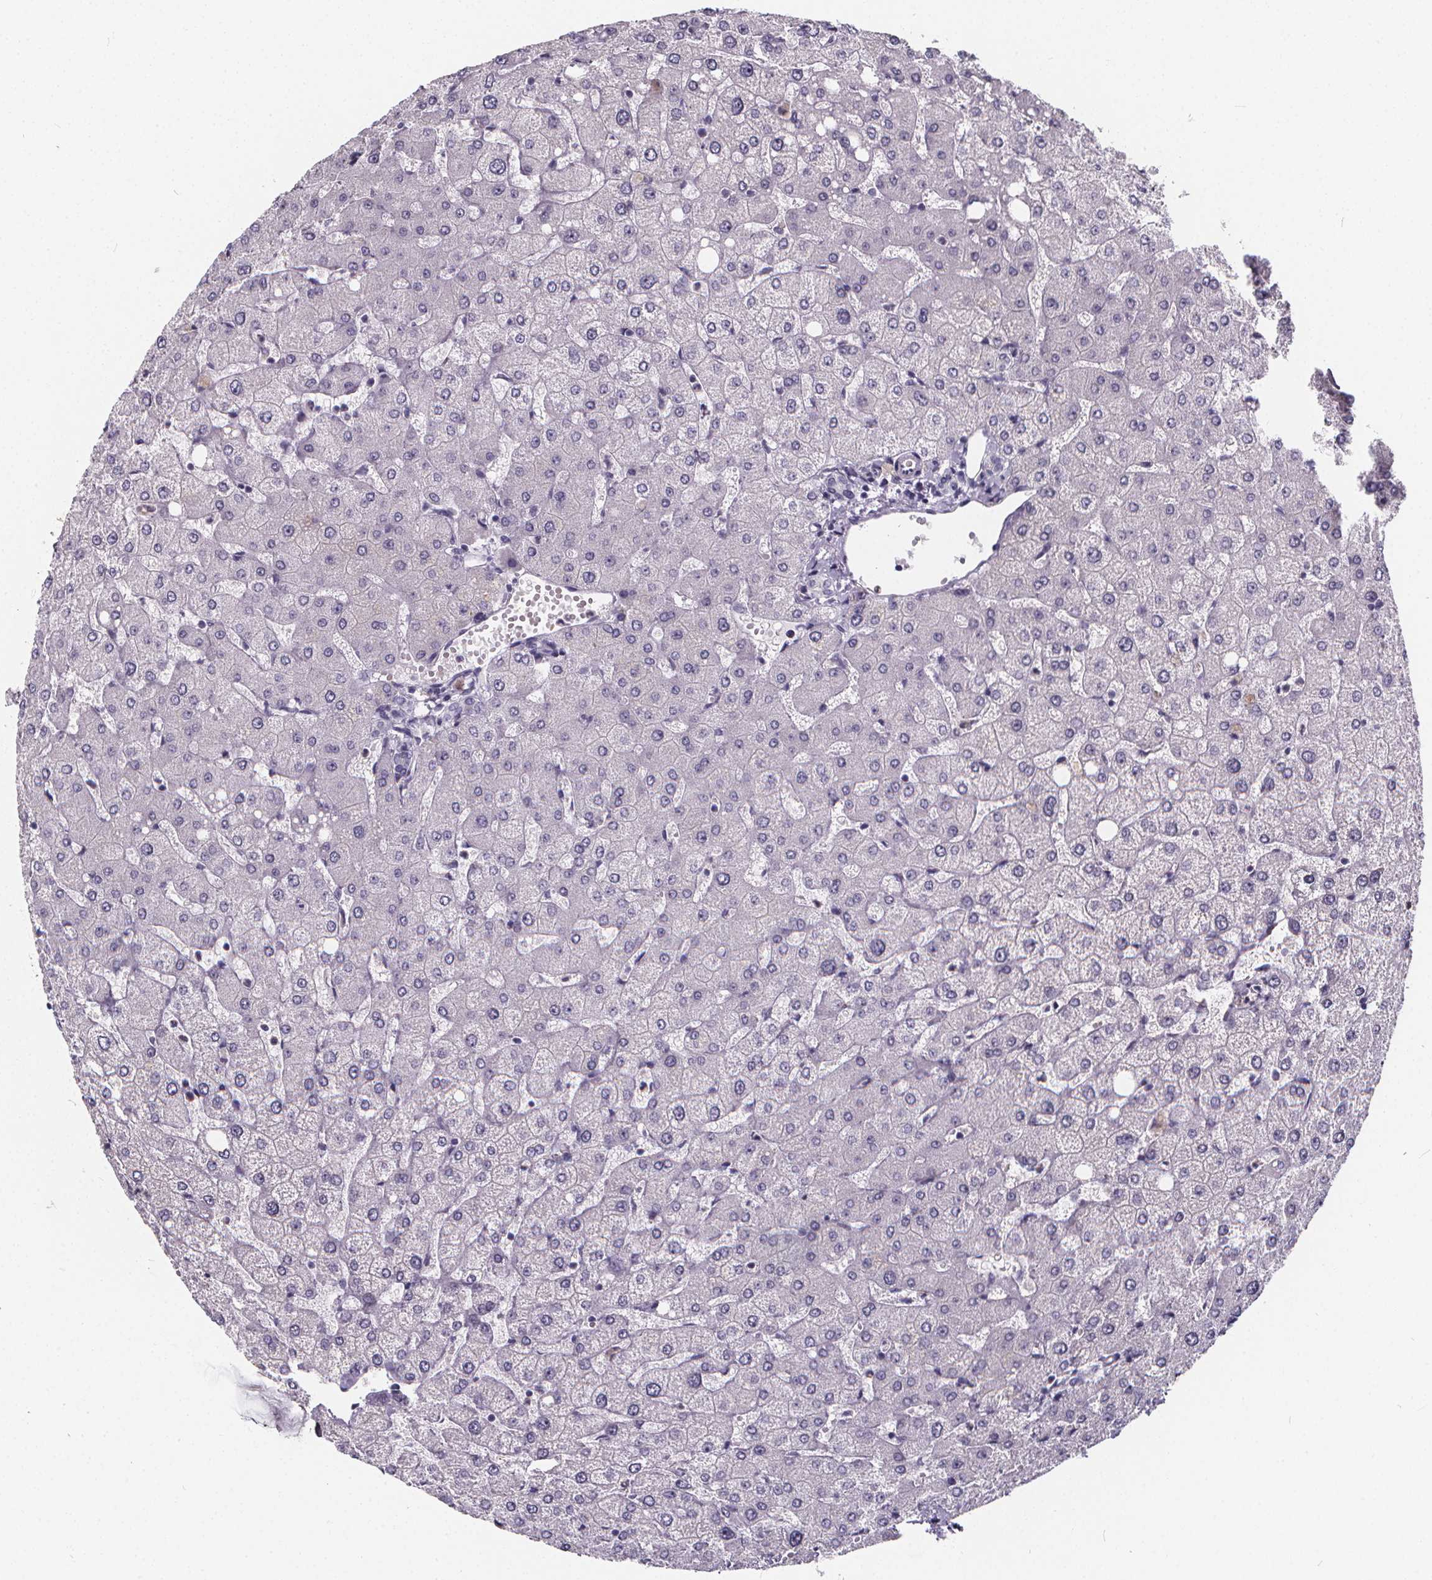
{"staining": {"intensity": "negative", "quantity": "none", "location": "none"}, "tissue": "liver", "cell_type": "Cholangiocytes", "image_type": "normal", "snomed": [{"axis": "morphology", "description": "Normal tissue, NOS"}, {"axis": "topography", "description": "Liver"}], "caption": "This is a micrograph of immunohistochemistry staining of unremarkable liver, which shows no expression in cholangiocytes.", "gene": "SPEF2", "patient": {"sex": "female", "age": 54}}